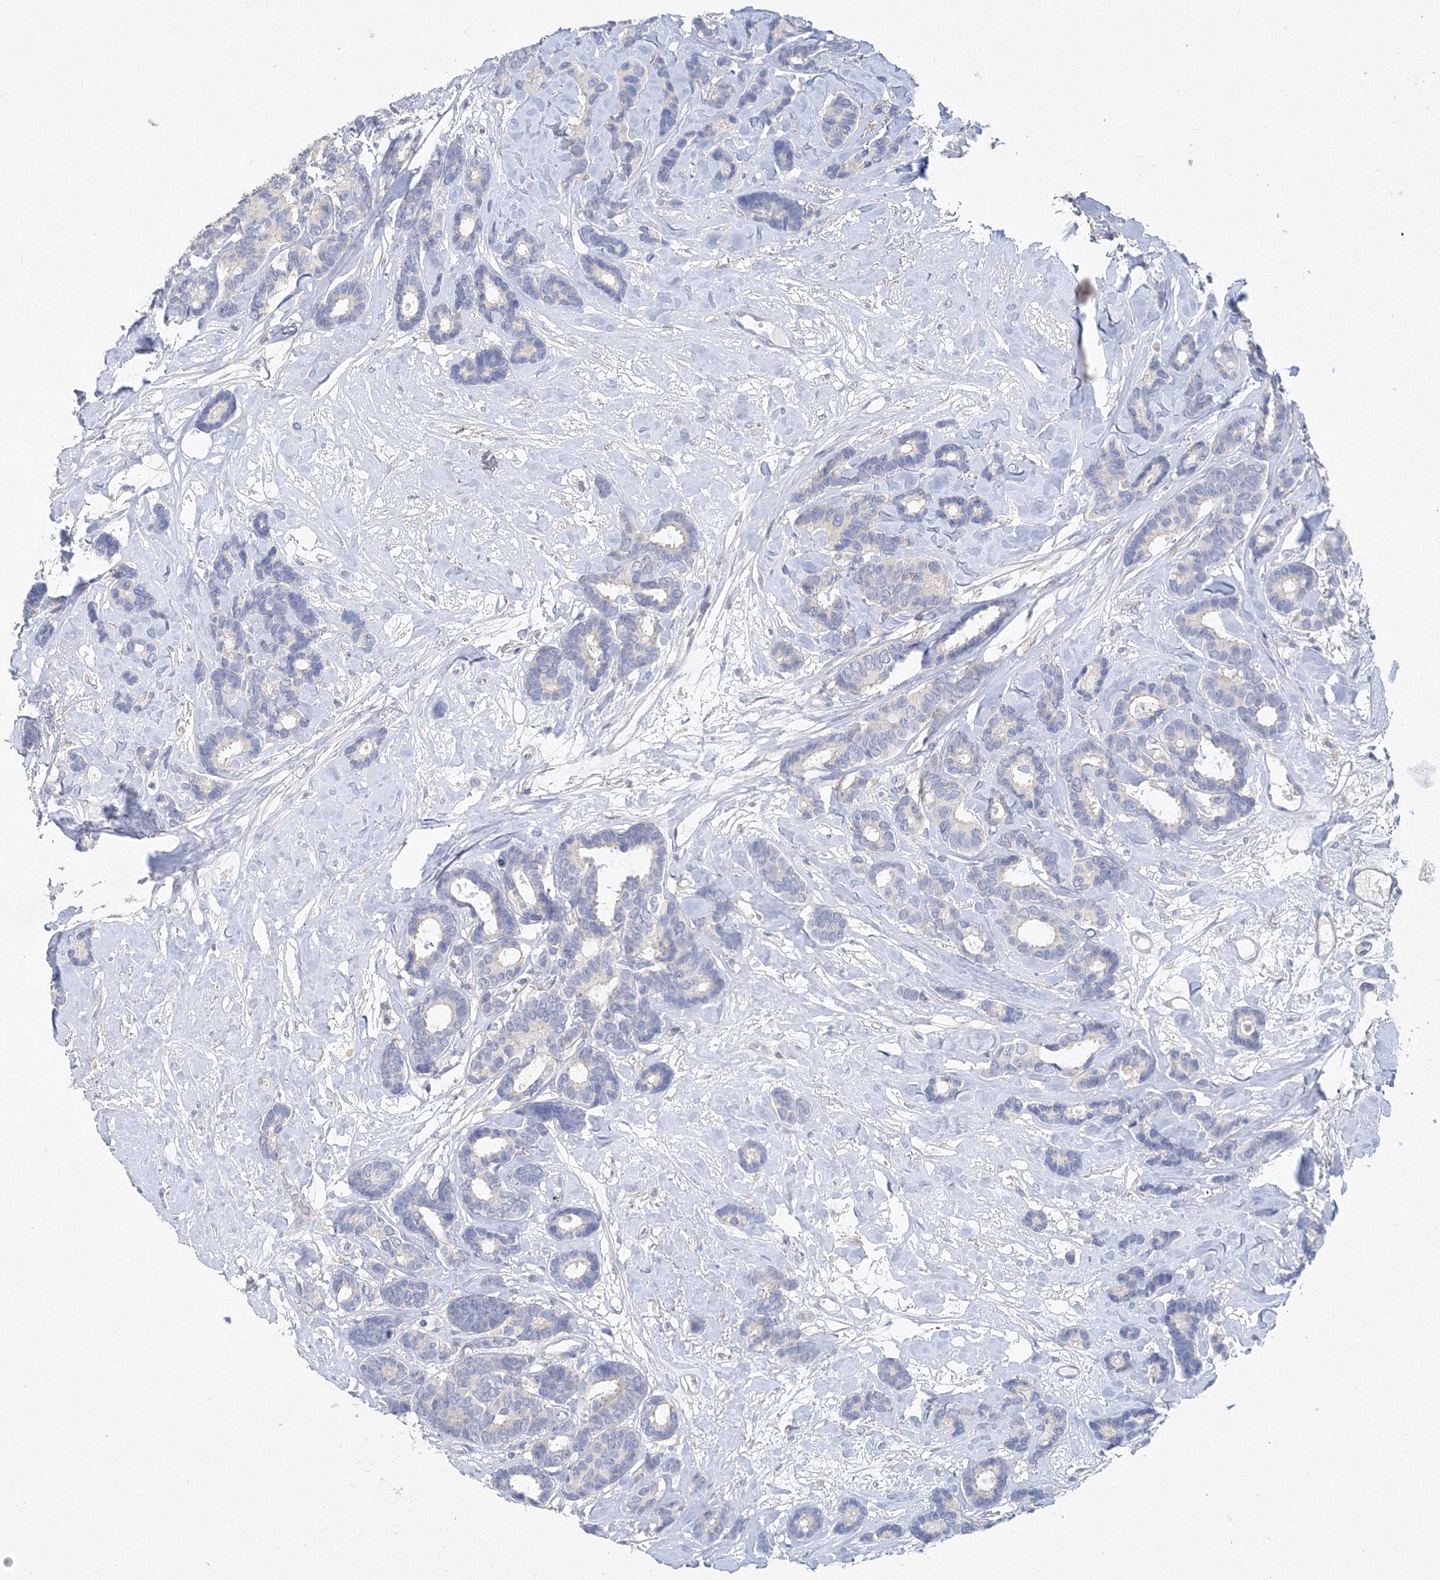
{"staining": {"intensity": "negative", "quantity": "none", "location": "none"}, "tissue": "breast cancer", "cell_type": "Tumor cells", "image_type": "cancer", "snomed": [{"axis": "morphology", "description": "Duct carcinoma"}, {"axis": "topography", "description": "Breast"}], "caption": "High power microscopy photomicrograph of an immunohistochemistry (IHC) photomicrograph of breast cancer, revealing no significant positivity in tumor cells. (Brightfield microscopy of DAB (3,3'-diaminobenzidine) immunohistochemistry (IHC) at high magnification).", "gene": "OSBPL6", "patient": {"sex": "female", "age": 87}}